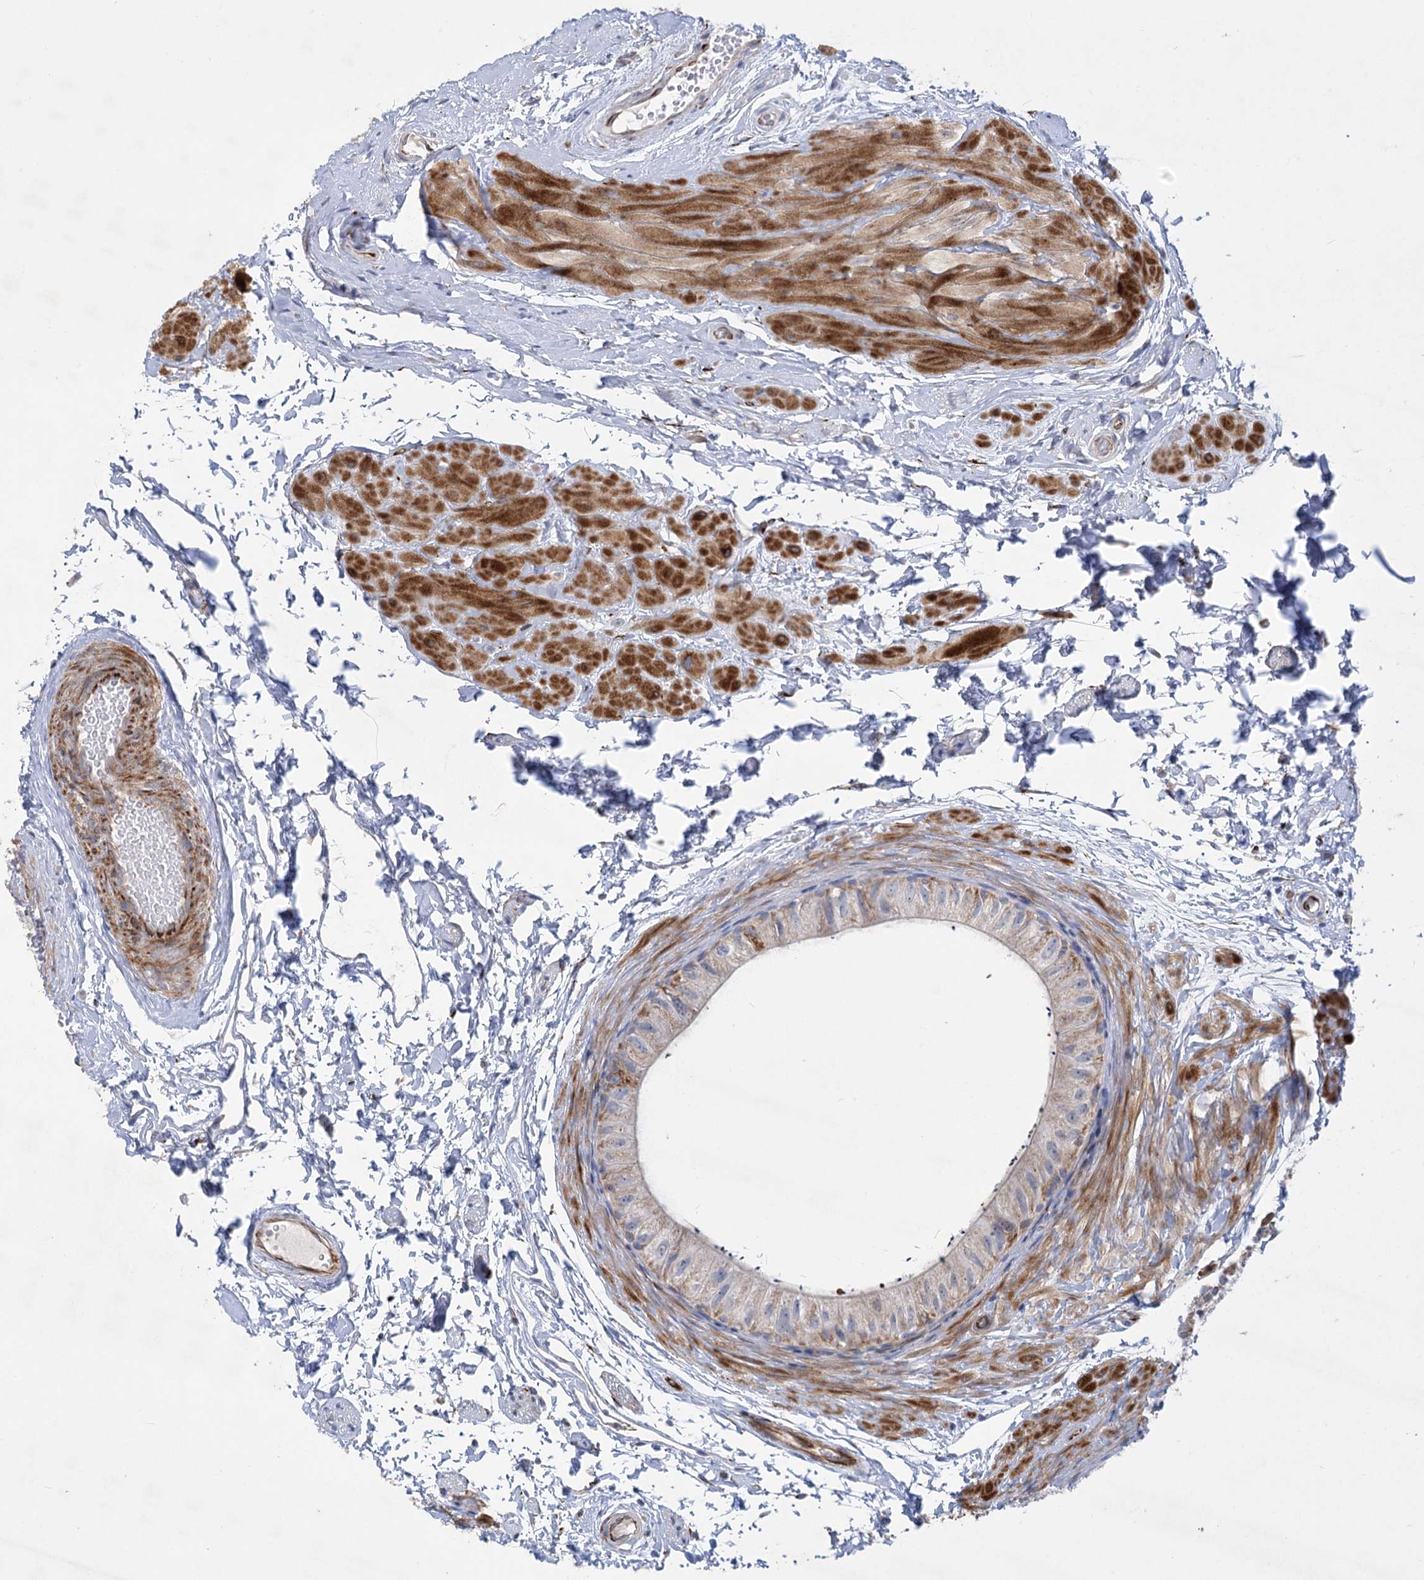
{"staining": {"intensity": "weak", "quantity": "<25%", "location": "cytoplasmic/membranous"}, "tissue": "epididymis", "cell_type": "Glandular cells", "image_type": "normal", "snomed": [{"axis": "morphology", "description": "Normal tissue, NOS"}, {"axis": "topography", "description": "Epididymis"}], "caption": "The immunohistochemistry micrograph has no significant positivity in glandular cells of epididymis.", "gene": "DHTKD1", "patient": {"sex": "male", "age": 50}}